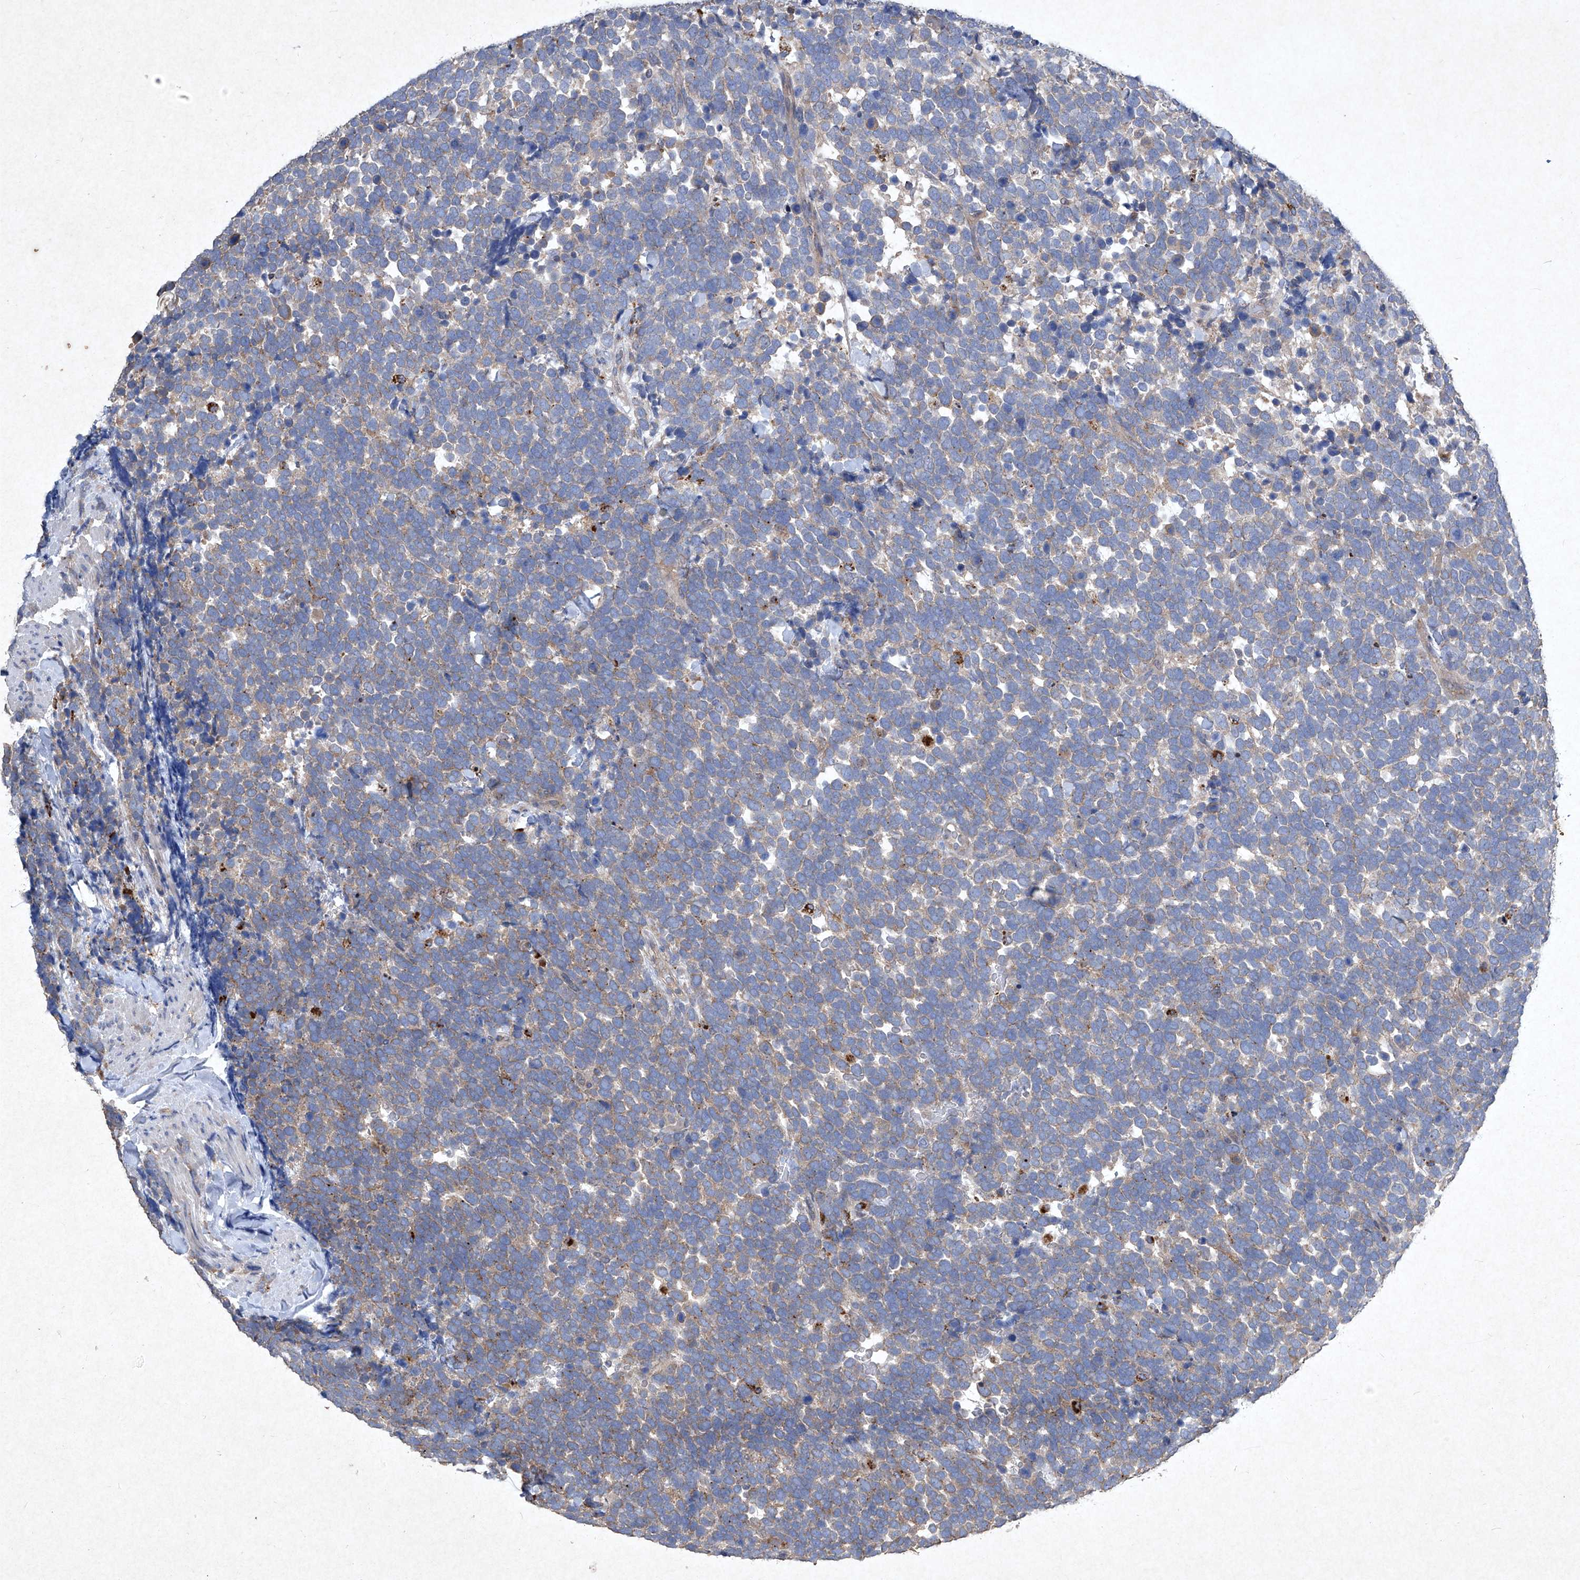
{"staining": {"intensity": "moderate", "quantity": "25%-75%", "location": "cytoplasmic/membranous"}, "tissue": "urothelial cancer", "cell_type": "Tumor cells", "image_type": "cancer", "snomed": [{"axis": "morphology", "description": "Urothelial carcinoma, High grade"}, {"axis": "topography", "description": "Urinary bladder"}], "caption": "Protein staining of urothelial cancer tissue exhibits moderate cytoplasmic/membranous expression in approximately 25%-75% of tumor cells.", "gene": "MED16", "patient": {"sex": "female", "age": 82}}